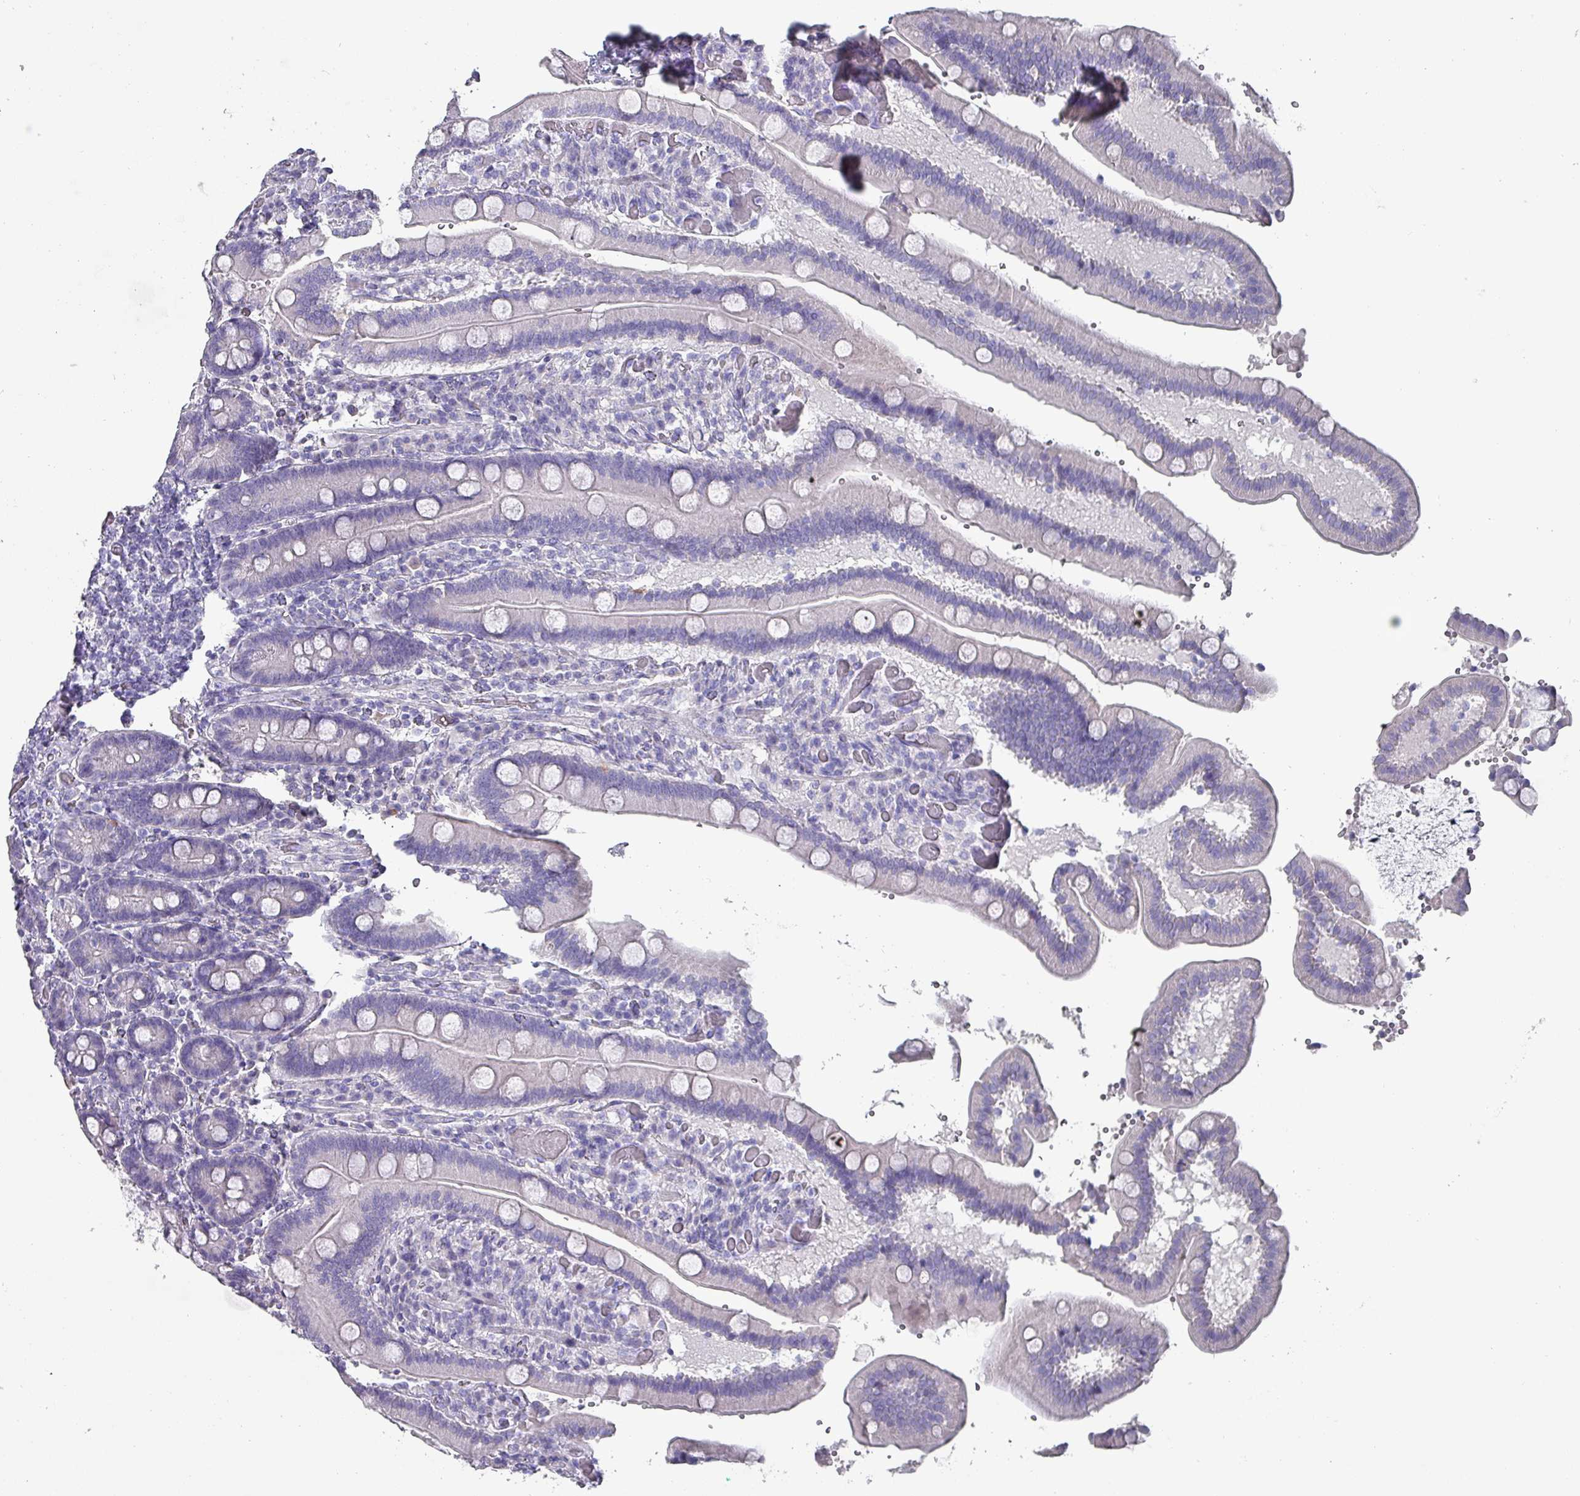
{"staining": {"intensity": "negative", "quantity": "none", "location": "none"}, "tissue": "duodenum", "cell_type": "Glandular cells", "image_type": "normal", "snomed": [{"axis": "morphology", "description": "Normal tissue, NOS"}, {"axis": "topography", "description": "Duodenum"}], "caption": "IHC image of unremarkable duodenum: human duodenum stained with DAB exhibits no significant protein positivity in glandular cells.", "gene": "INS", "patient": {"sex": "female", "age": 62}}